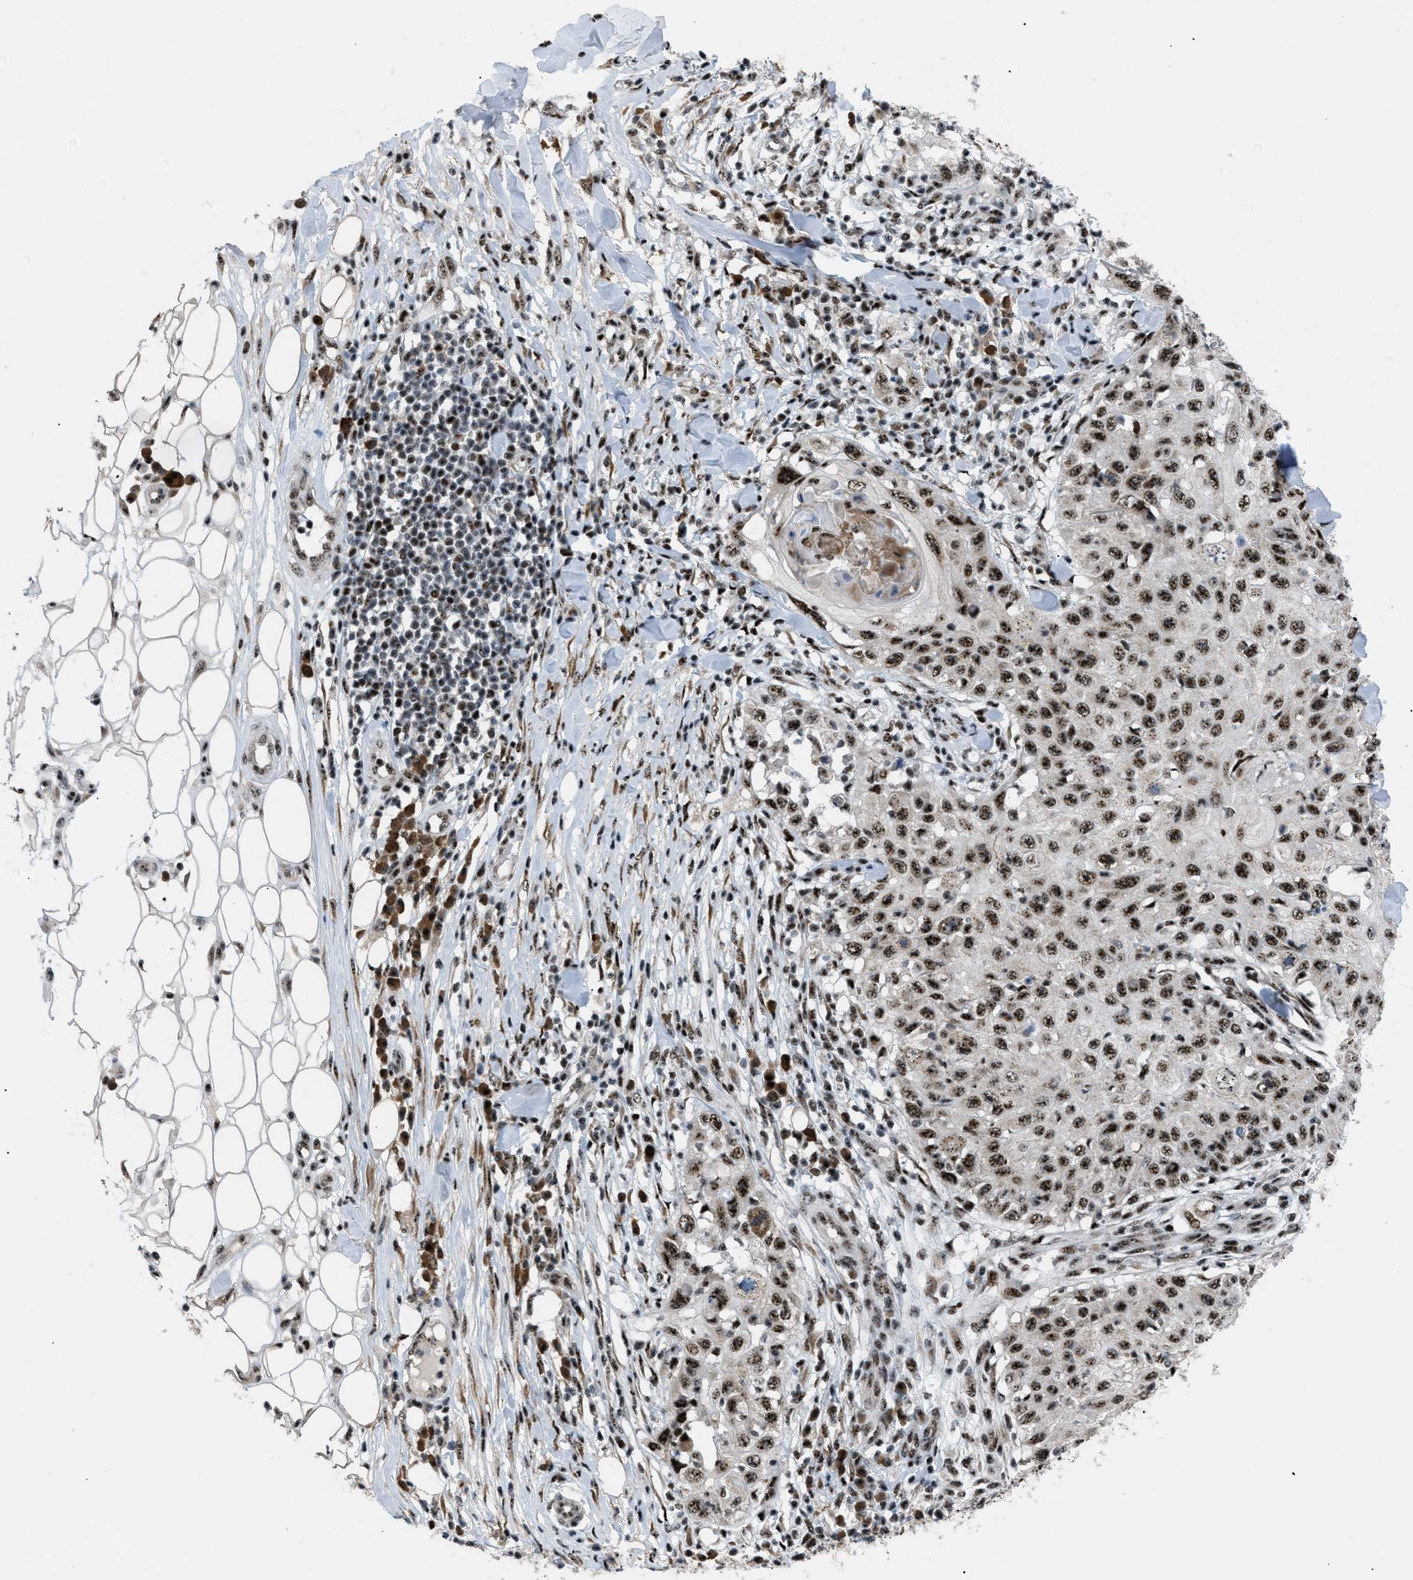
{"staining": {"intensity": "strong", "quantity": ">75%", "location": "nuclear"}, "tissue": "skin cancer", "cell_type": "Tumor cells", "image_type": "cancer", "snomed": [{"axis": "morphology", "description": "Squamous cell carcinoma, NOS"}, {"axis": "topography", "description": "Skin"}], "caption": "Protein positivity by IHC displays strong nuclear staining in approximately >75% of tumor cells in skin cancer.", "gene": "CDR2", "patient": {"sex": "male", "age": 86}}